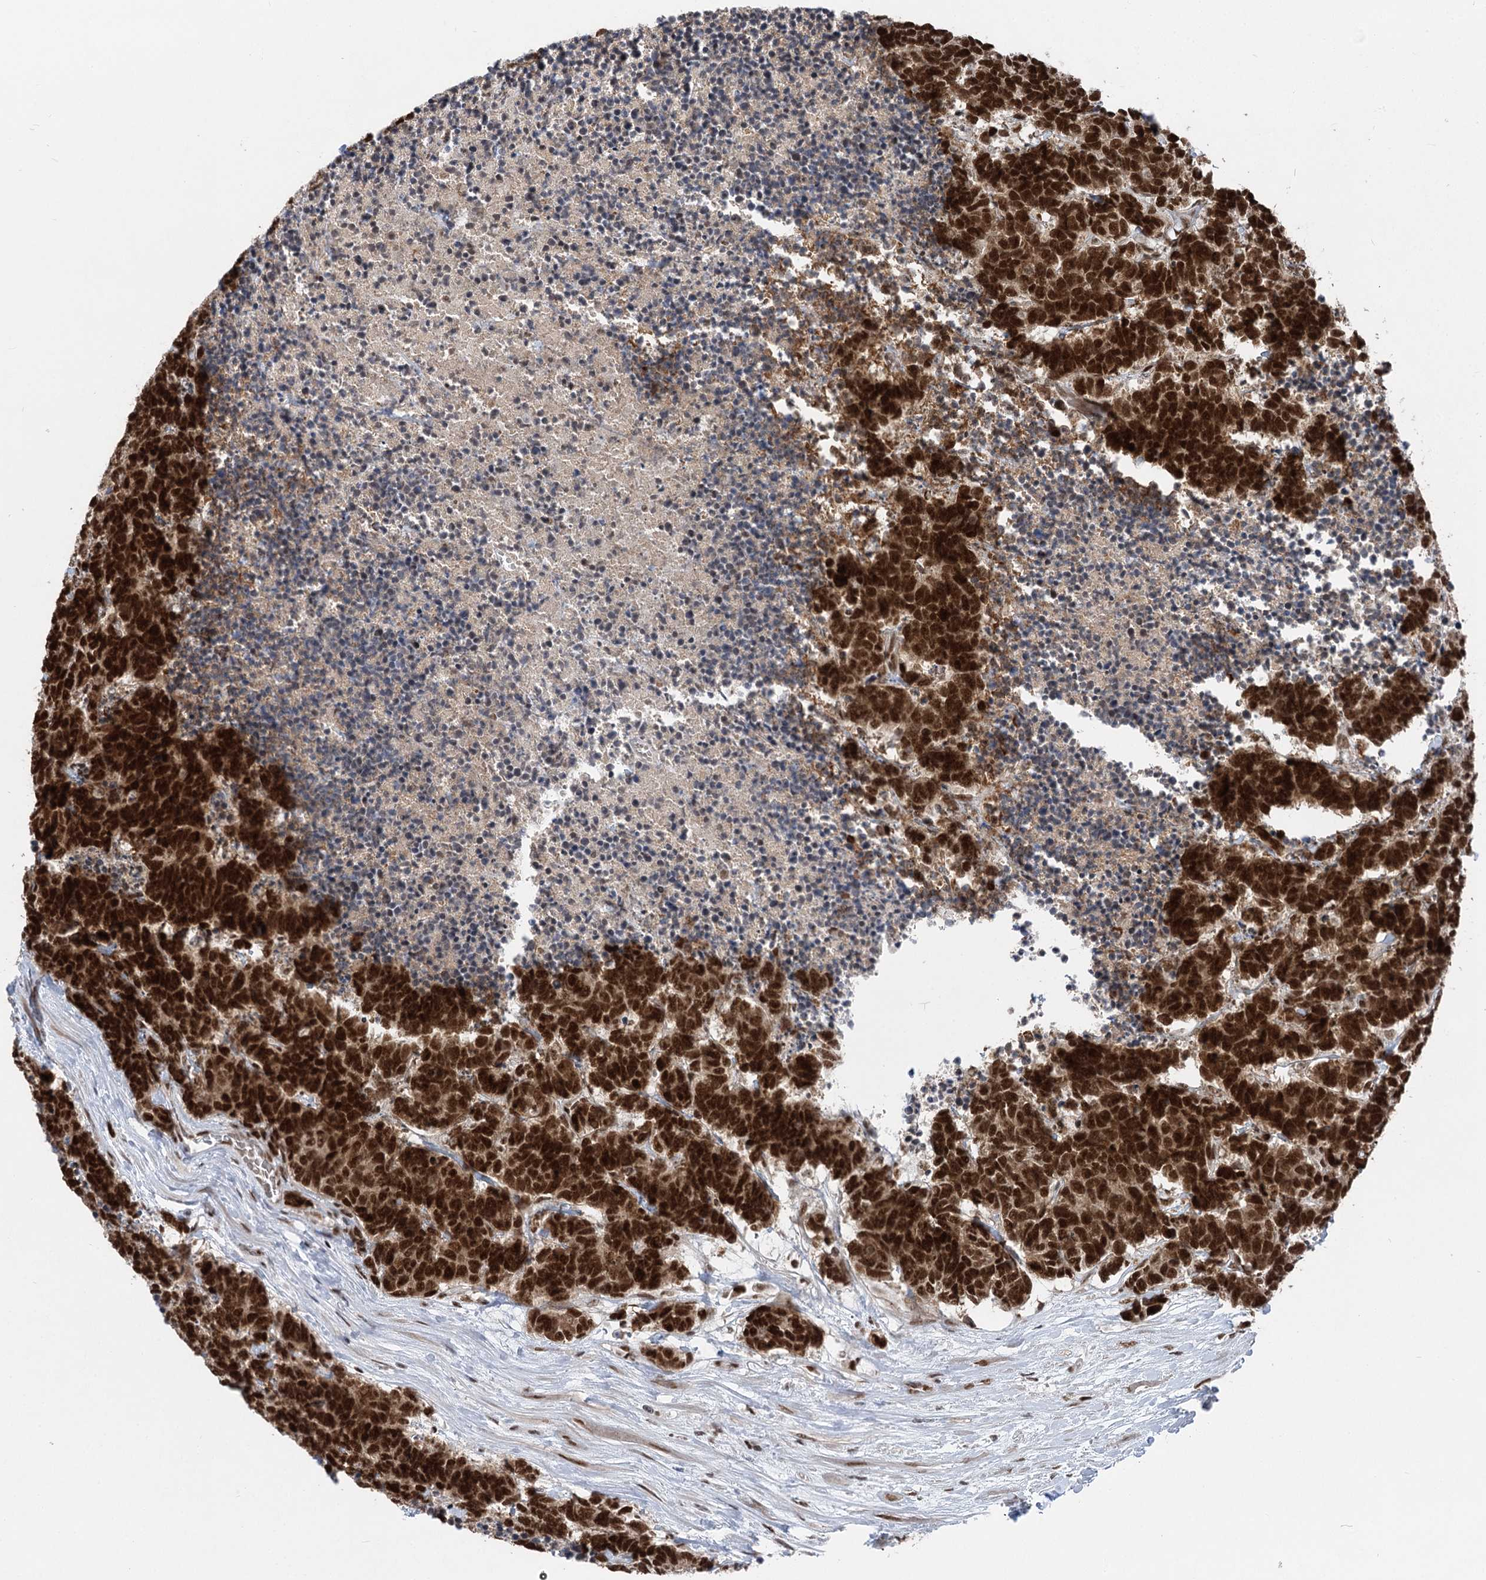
{"staining": {"intensity": "strong", "quantity": ">75%", "location": "nuclear"}, "tissue": "carcinoid", "cell_type": "Tumor cells", "image_type": "cancer", "snomed": [{"axis": "morphology", "description": "Carcinoma, NOS"}, {"axis": "morphology", "description": "Carcinoid, malignant, NOS"}, {"axis": "topography", "description": "Urinary bladder"}], "caption": "This photomicrograph reveals carcinoma stained with immunohistochemistry to label a protein in brown. The nuclear of tumor cells show strong positivity for the protein. Nuclei are counter-stained blue.", "gene": "CGGBP1", "patient": {"sex": "male", "age": 57}}